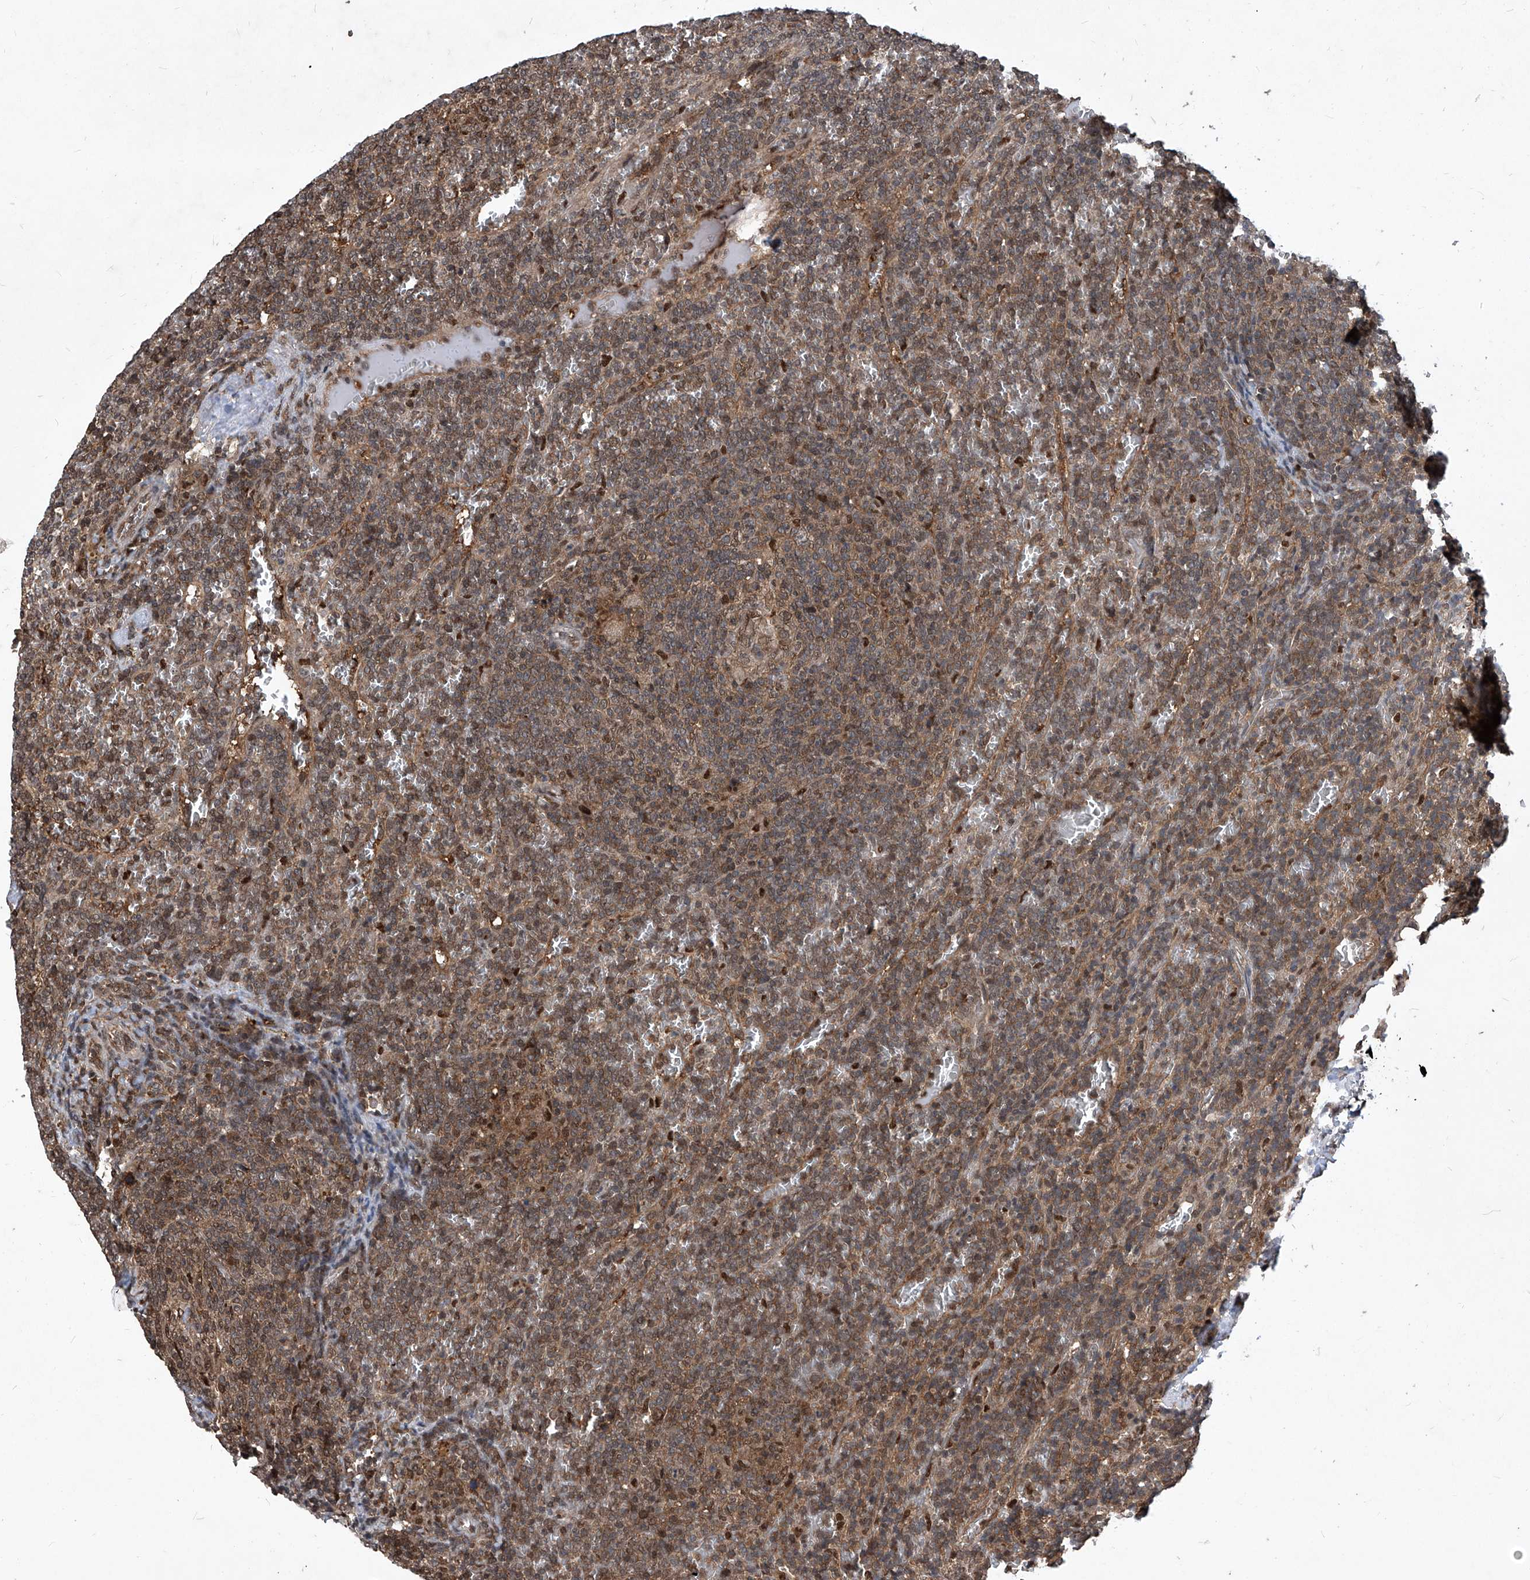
{"staining": {"intensity": "weak", "quantity": ">75%", "location": "cytoplasmic/membranous,nuclear"}, "tissue": "lymphoma", "cell_type": "Tumor cells", "image_type": "cancer", "snomed": [{"axis": "morphology", "description": "Malignant lymphoma, non-Hodgkin's type, Low grade"}, {"axis": "topography", "description": "Spleen"}], "caption": "Lymphoma was stained to show a protein in brown. There is low levels of weak cytoplasmic/membranous and nuclear positivity in about >75% of tumor cells.", "gene": "PSMB1", "patient": {"sex": "female", "age": 19}}